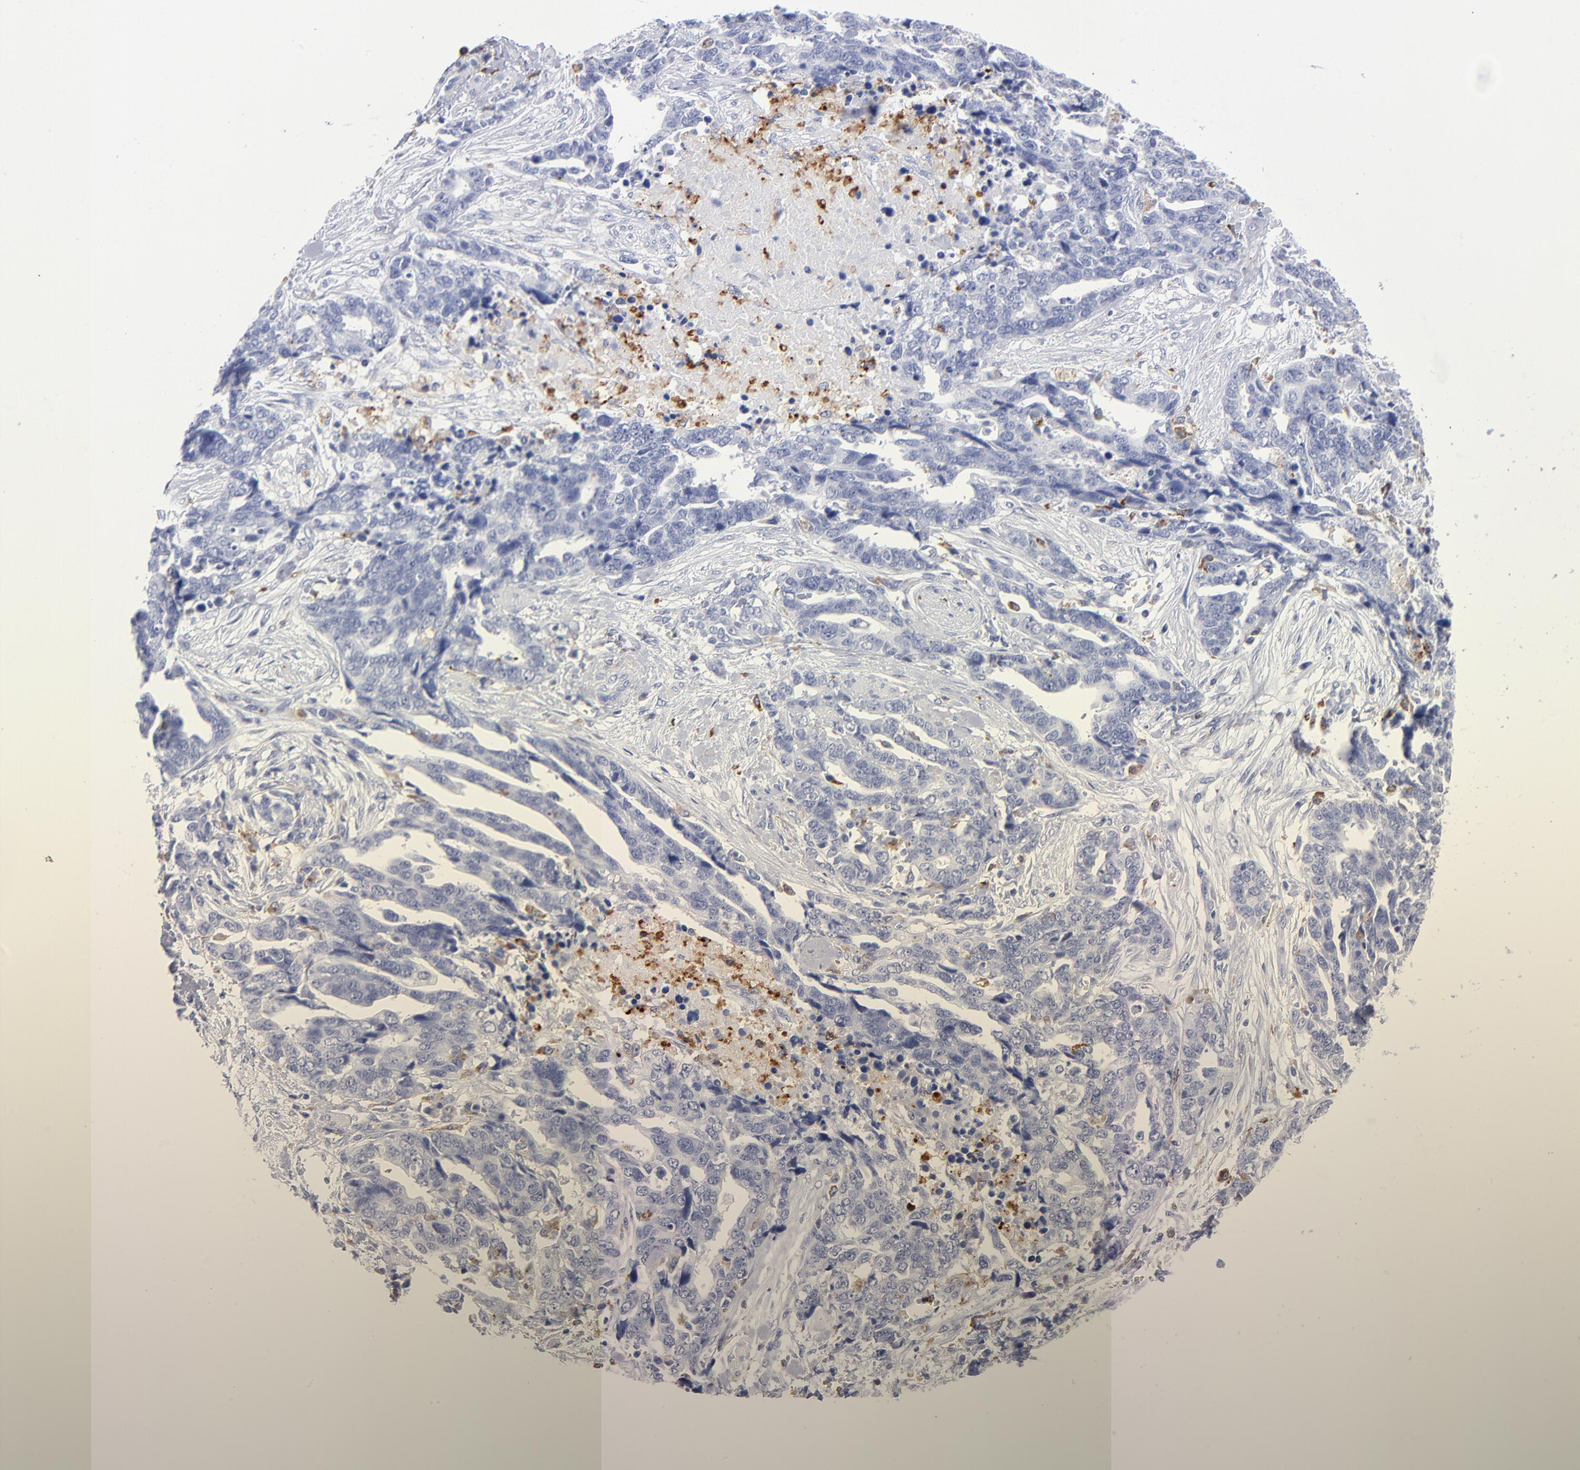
{"staining": {"intensity": "negative", "quantity": "none", "location": "none"}, "tissue": "ovarian cancer", "cell_type": "Tumor cells", "image_type": "cancer", "snomed": [{"axis": "morphology", "description": "Normal tissue, NOS"}, {"axis": "morphology", "description": "Cystadenocarcinoma, serous, NOS"}, {"axis": "topography", "description": "Fallopian tube"}, {"axis": "topography", "description": "Ovary"}], "caption": "This is an immunohistochemistry (IHC) micrograph of human ovarian cancer (serous cystadenocarcinoma). There is no staining in tumor cells.", "gene": "CD180", "patient": {"sex": "female", "age": 56}}